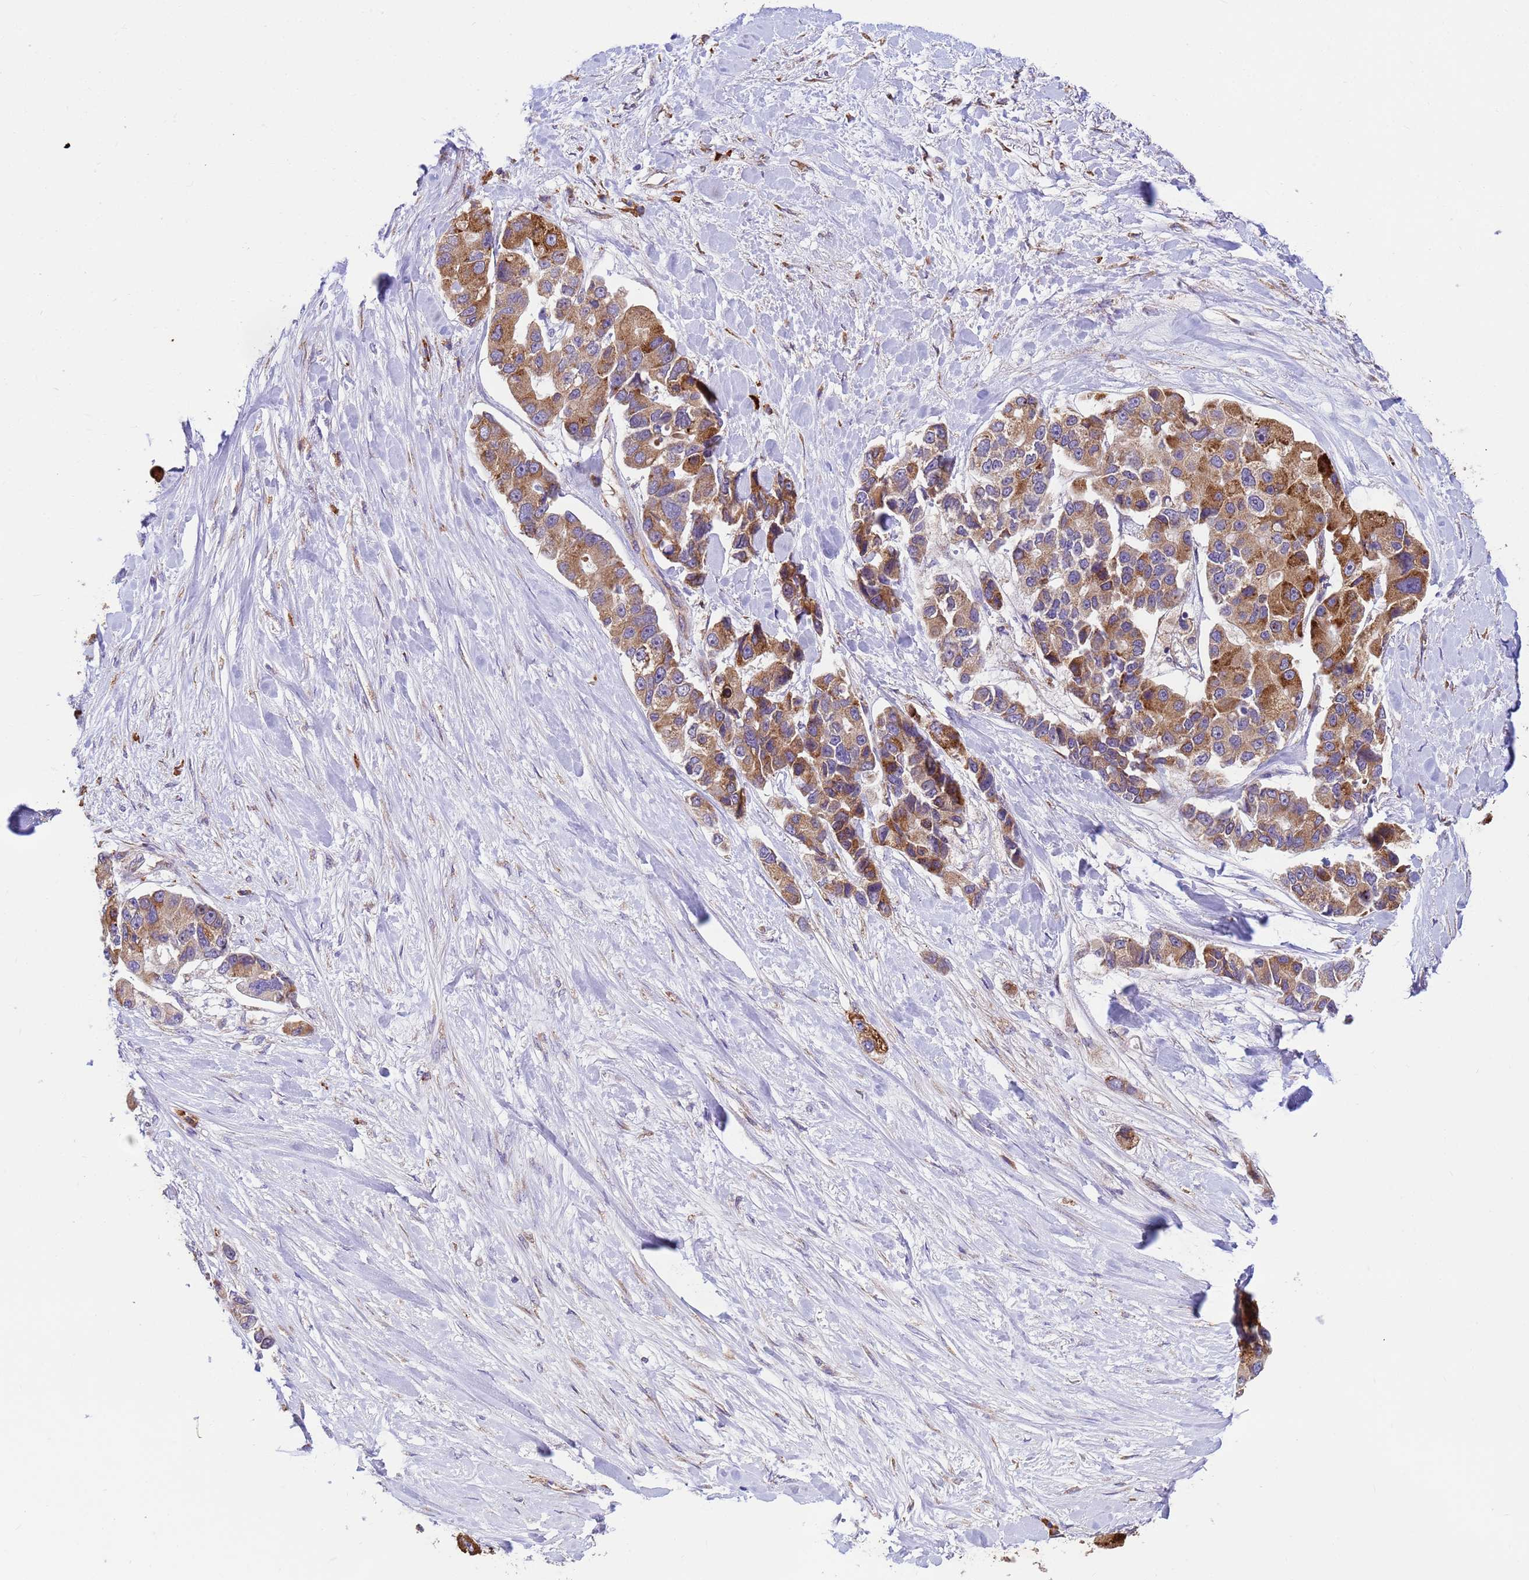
{"staining": {"intensity": "moderate", "quantity": ">75%", "location": "cytoplasmic/membranous"}, "tissue": "lung cancer", "cell_type": "Tumor cells", "image_type": "cancer", "snomed": [{"axis": "morphology", "description": "Adenocarcinoma, NOS"}, {"axis": "topography", "description": "Lung"}], "caption": "Tumor cells demonstrate medium levels of moderate cytoplasmic/membranous staining in approximately >75% of cells in human adenocarcinoma (lung). Ihc stains the protein of interest in brown and the nuclei are stained blue.", "gene": "THAP5", "patient": {"sex": "female", "age": 54}}